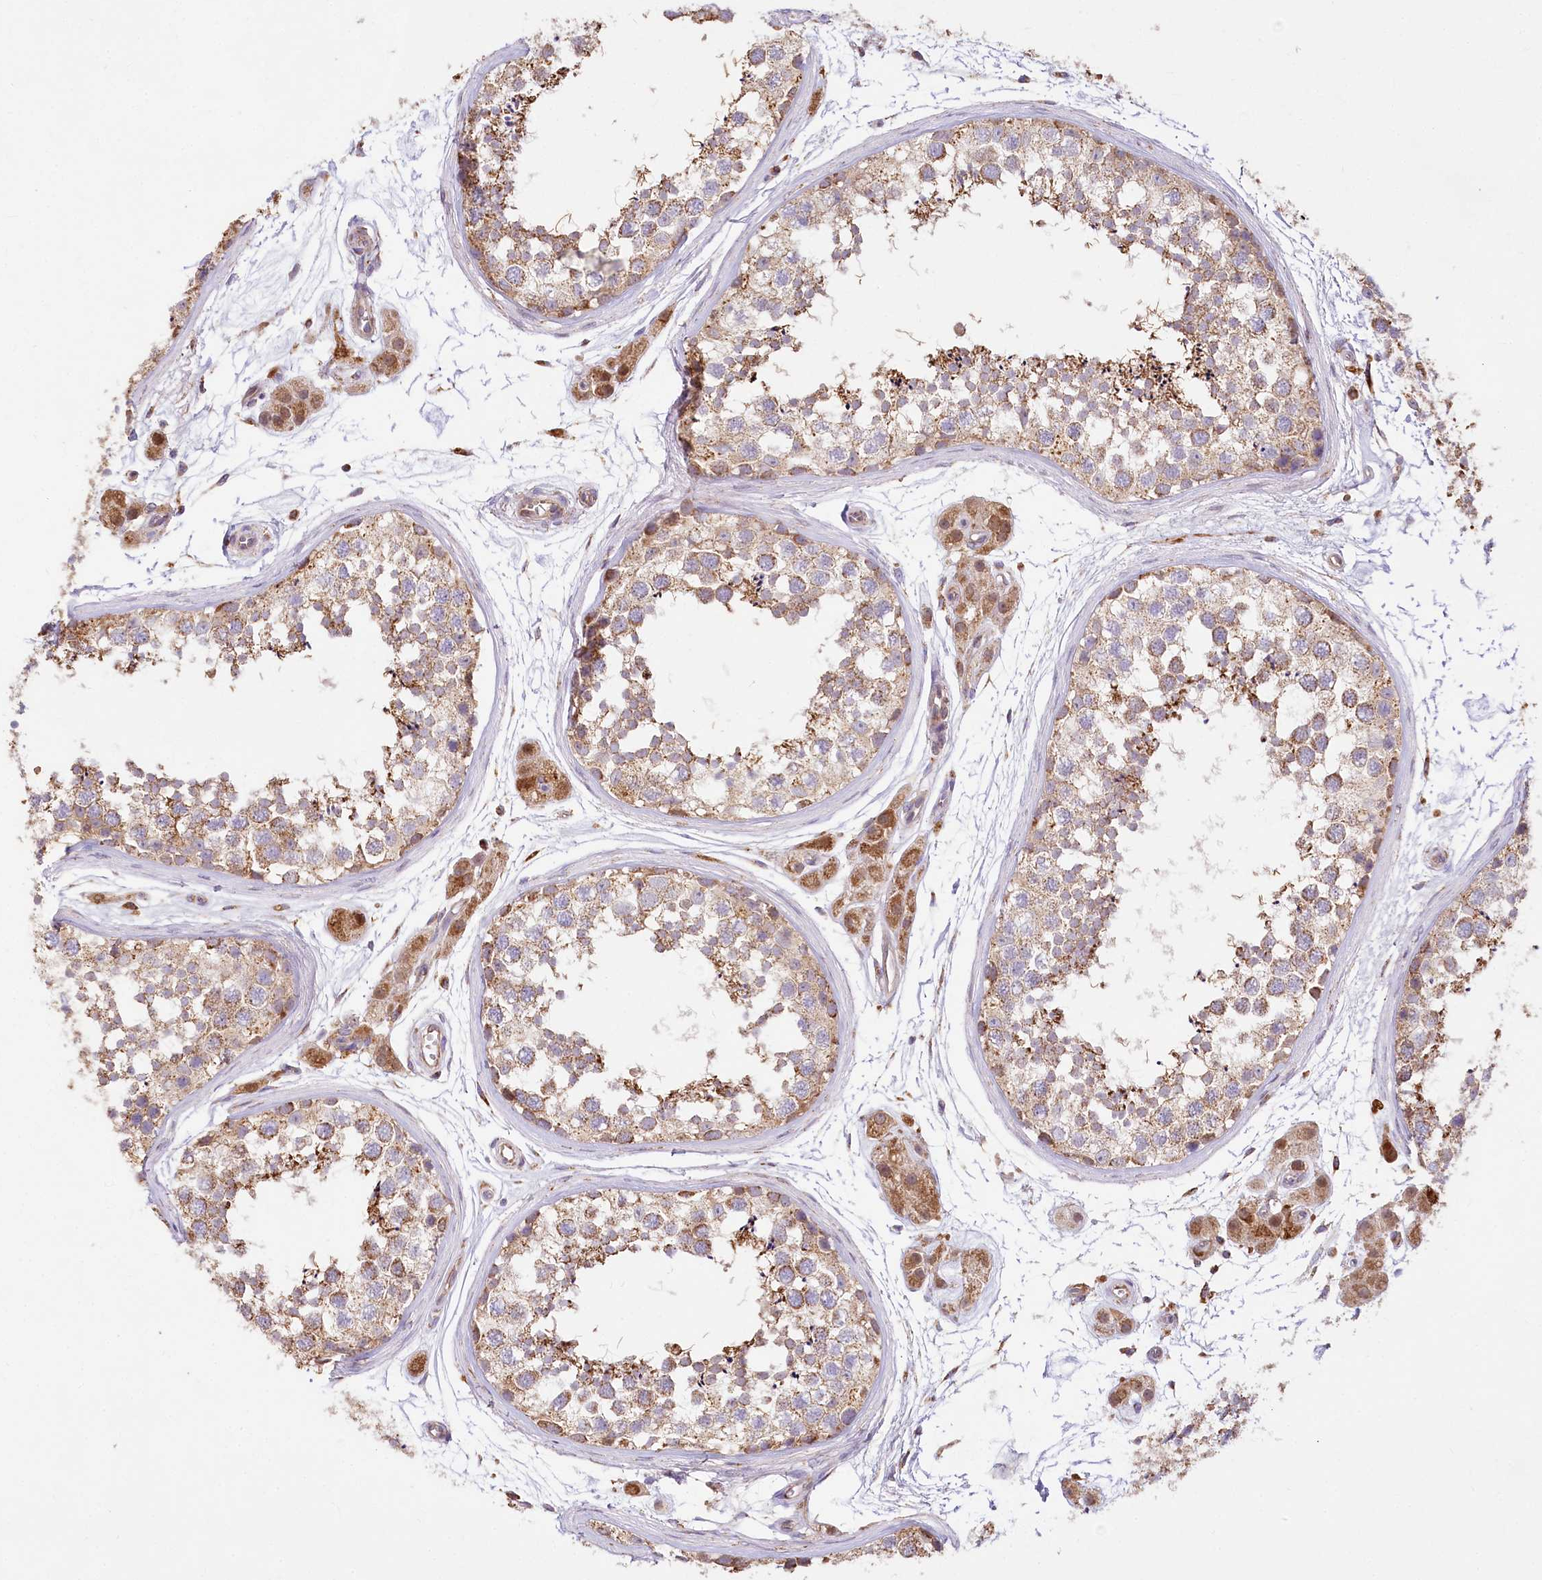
{"staining": {"intensity": "moderate", "quantity": "25%-75%", "location": "cytoplasmic/membranous"}, "tissue": "testis", "cell_type": "Cells in seminiferous ducts", "image_type": "normal", "snomed": [{"axis": "morphology", "description": "Normal tissue, NOS"}, {"axis": "topography", "description": "Testis"}], "caption": "Immunohistochemistry (IHC) (DAB (3,3'-diaminobenzidine)) staining of normal human testis displays moderate cytoplasmic/membranous protein positivity in approximately 25%-75% of cells in seminiferous ducts. (DAB (3,3'-diaminobenzidine) IHC with brightfield microscopy, high magnification).", "gene": "TASOR2", "patient": {"sex": "male", "age": 56}}